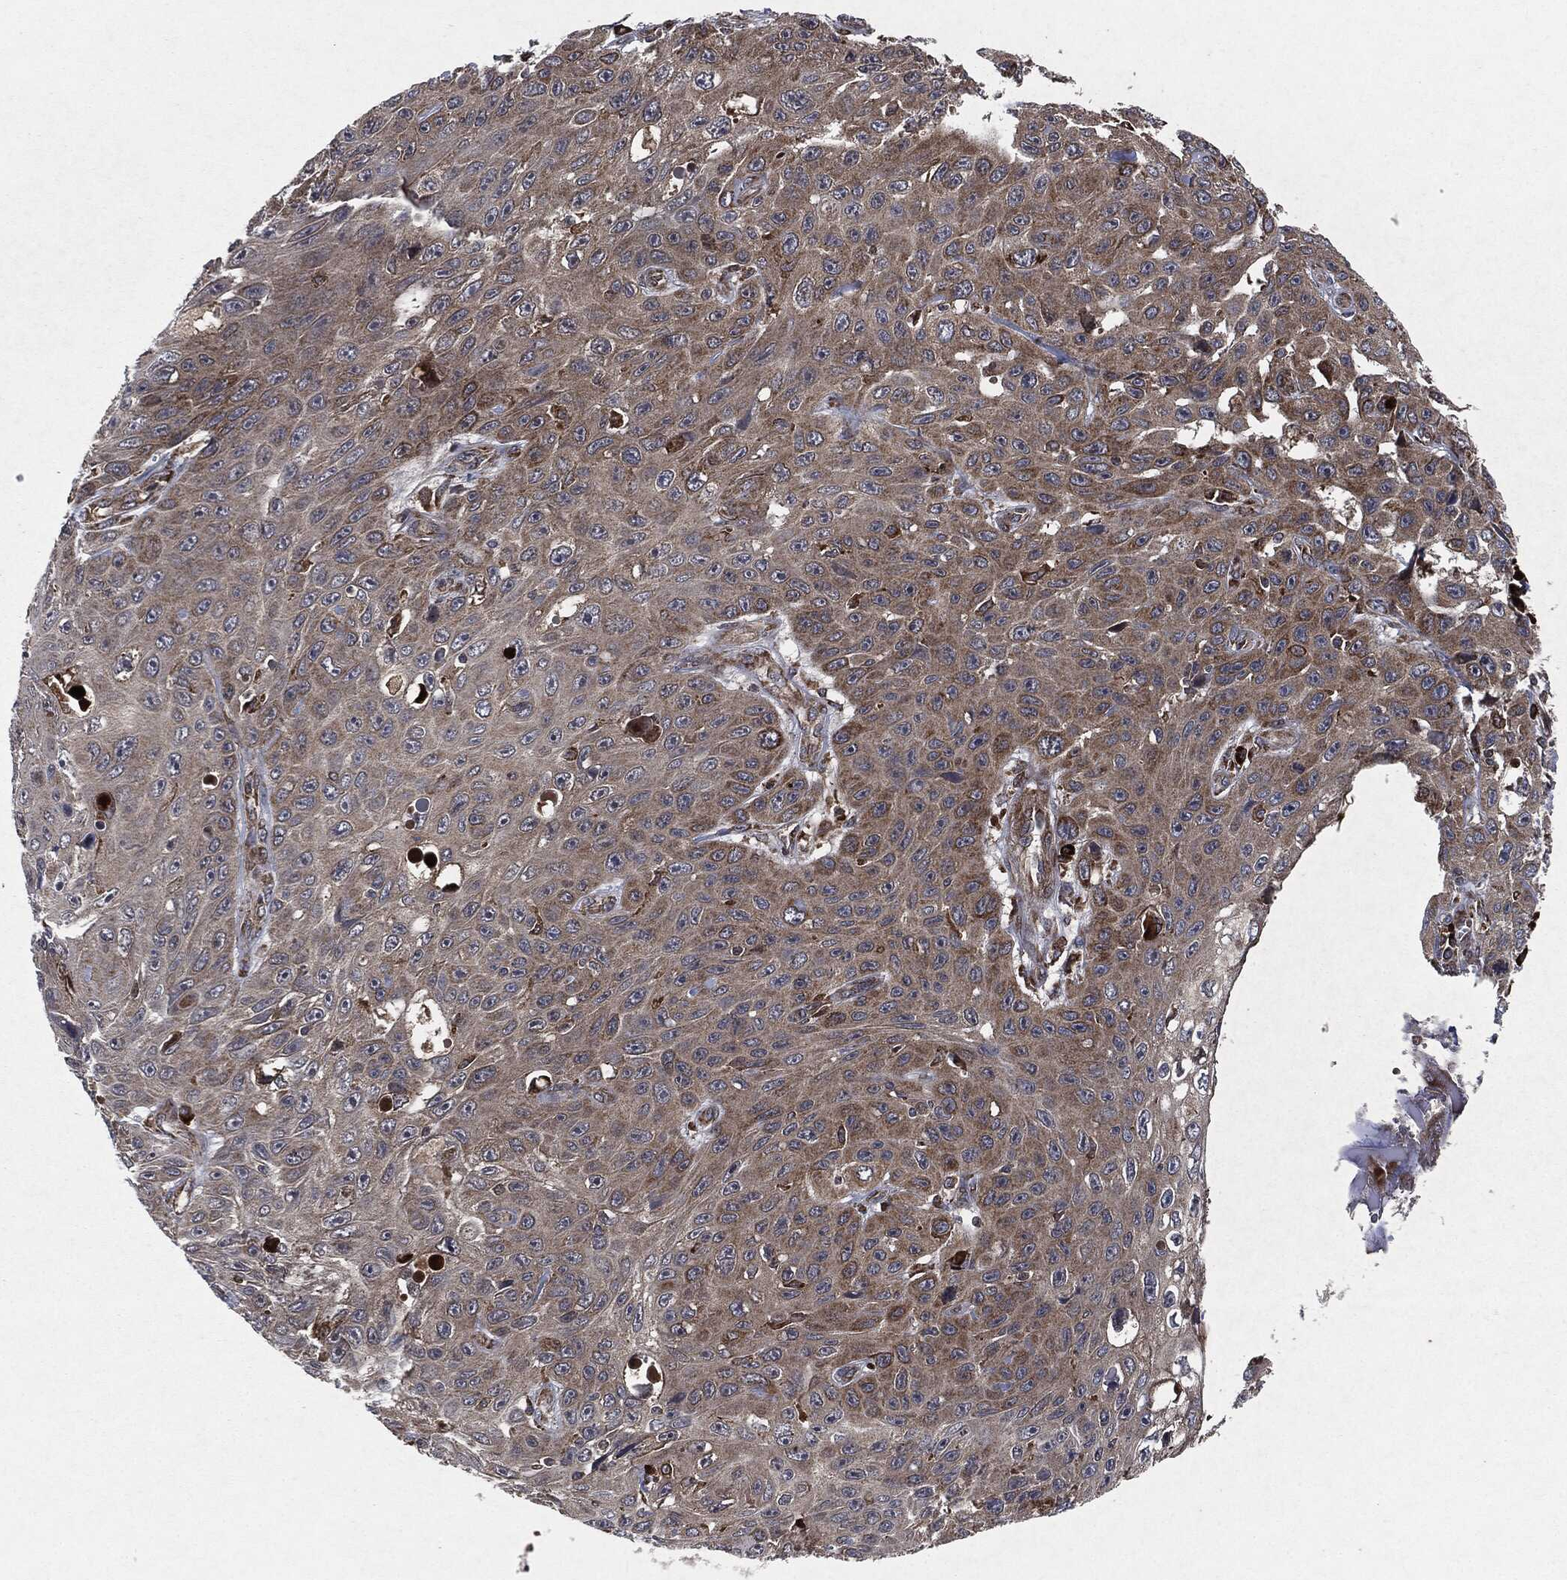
{"staining": {"intensity": "moderate", "quantity": "25%-75%", "location": "cytoplasmic/membranous"}, "tissue": "skin cancer", "cell_type": "Tumor cells", "image_type": "cancer", "snomed": [{"axis": "morphology", "description": "Squamous cell carcinoma, NOS"}, {"axis": "topography", "description": "Skin"}], "caption": "Skin cancer stained with DAB immunohistochemistry (IHC) displays medium levels of moderate cytoplasmic/membranous staining in approximately 25%-75% of tumor cells. The staining was performed using DAB (3,3'-diaminobenzidine), with brown indicating positive protein expression. Nuclei are stained blue with hematoxylin.", "gene": "RAF1", "patient": {"sex": "male", "age": 82}}